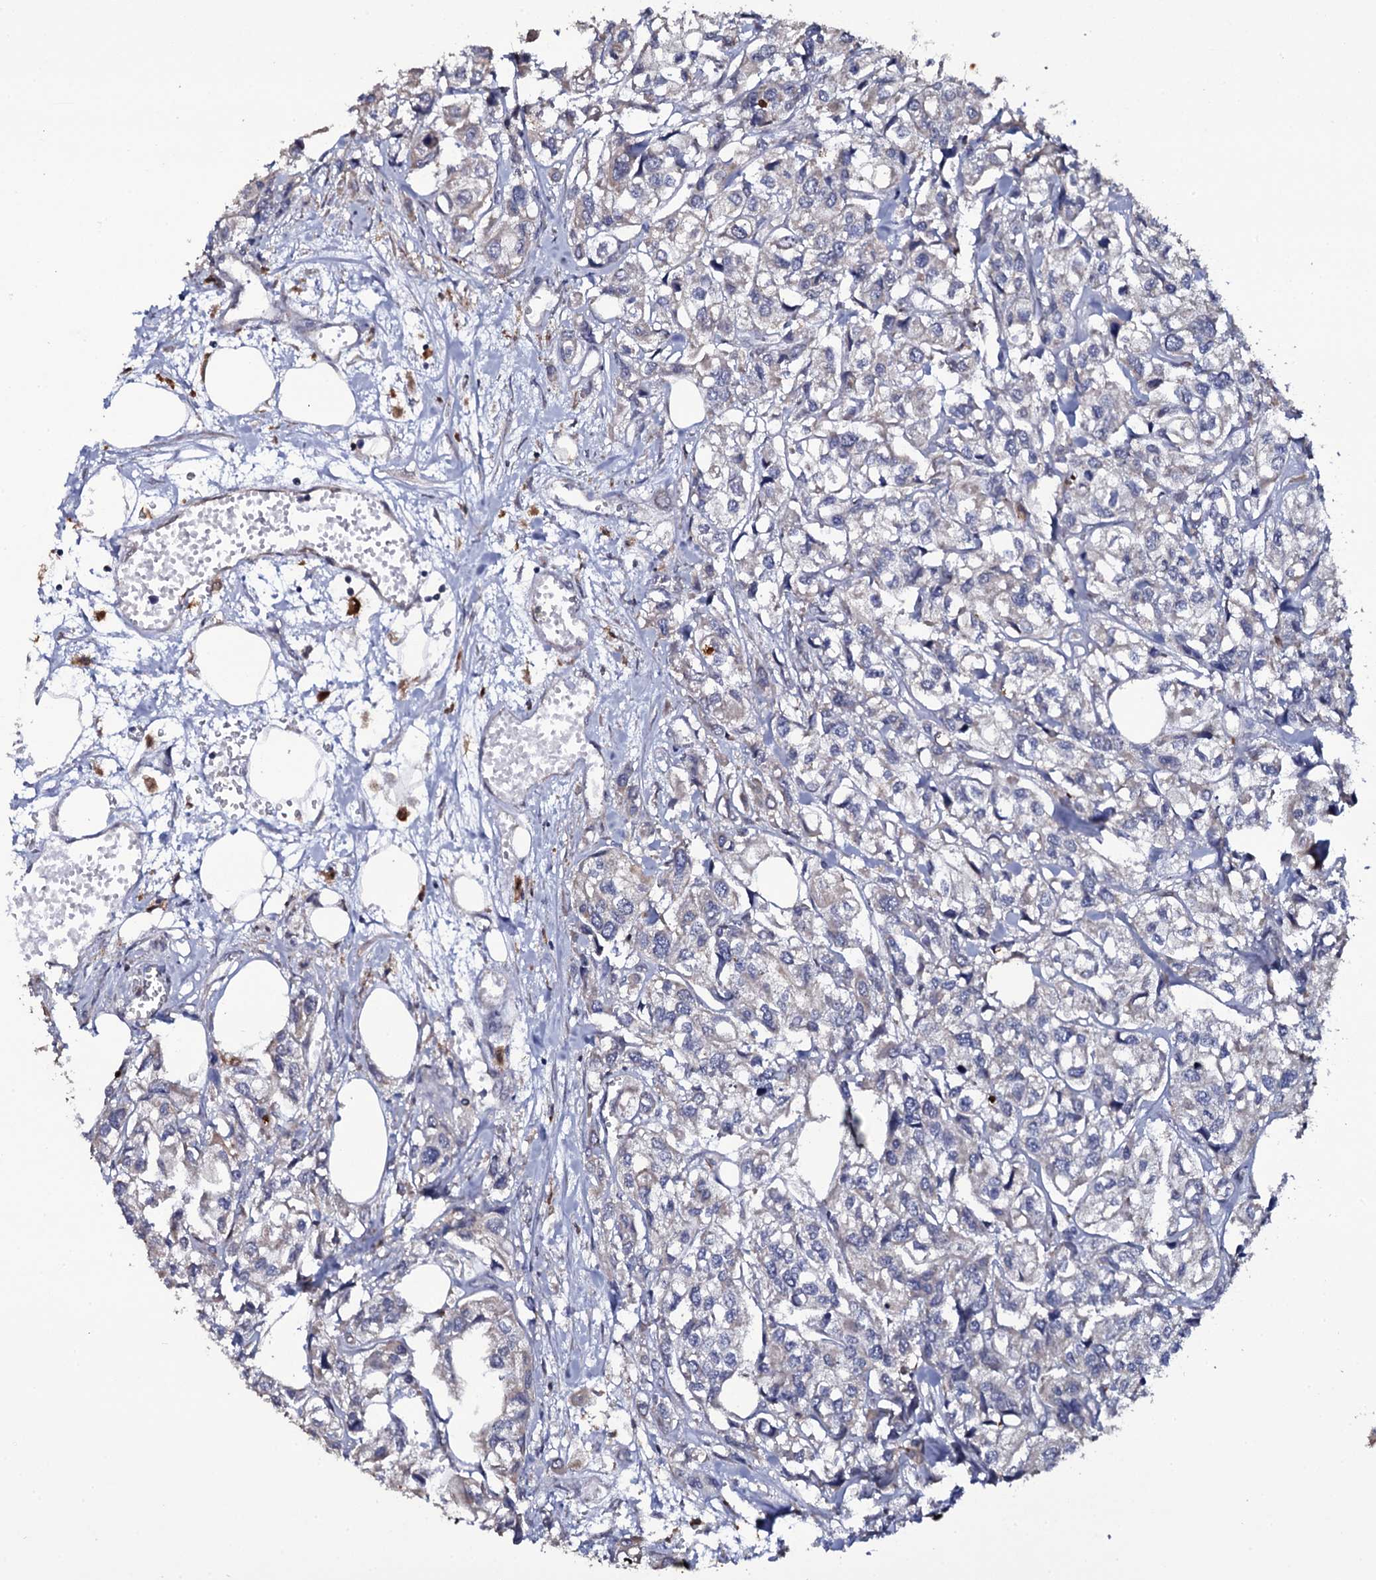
{"staining": {"intensity": "weak", "quantity": "<25%", "location": "cytoplasmic/membranous"}, "tissue": "urothelial cancer", "cell_type": "Tumor cells", "image_type": "cancer", "snomed": [{"axis": "morphology", "description": "Urothelial carcinoma, High grade"}, {"axis": "topography", "description": "Urinary bladder"}], "caption": "DAB immunohistochemical staining of urothelial carcinoma (high-grade) reveals no significant staining in tumor cells.", "gene": "CRYL1", "patient": {"sex": "male", "age": 67}}